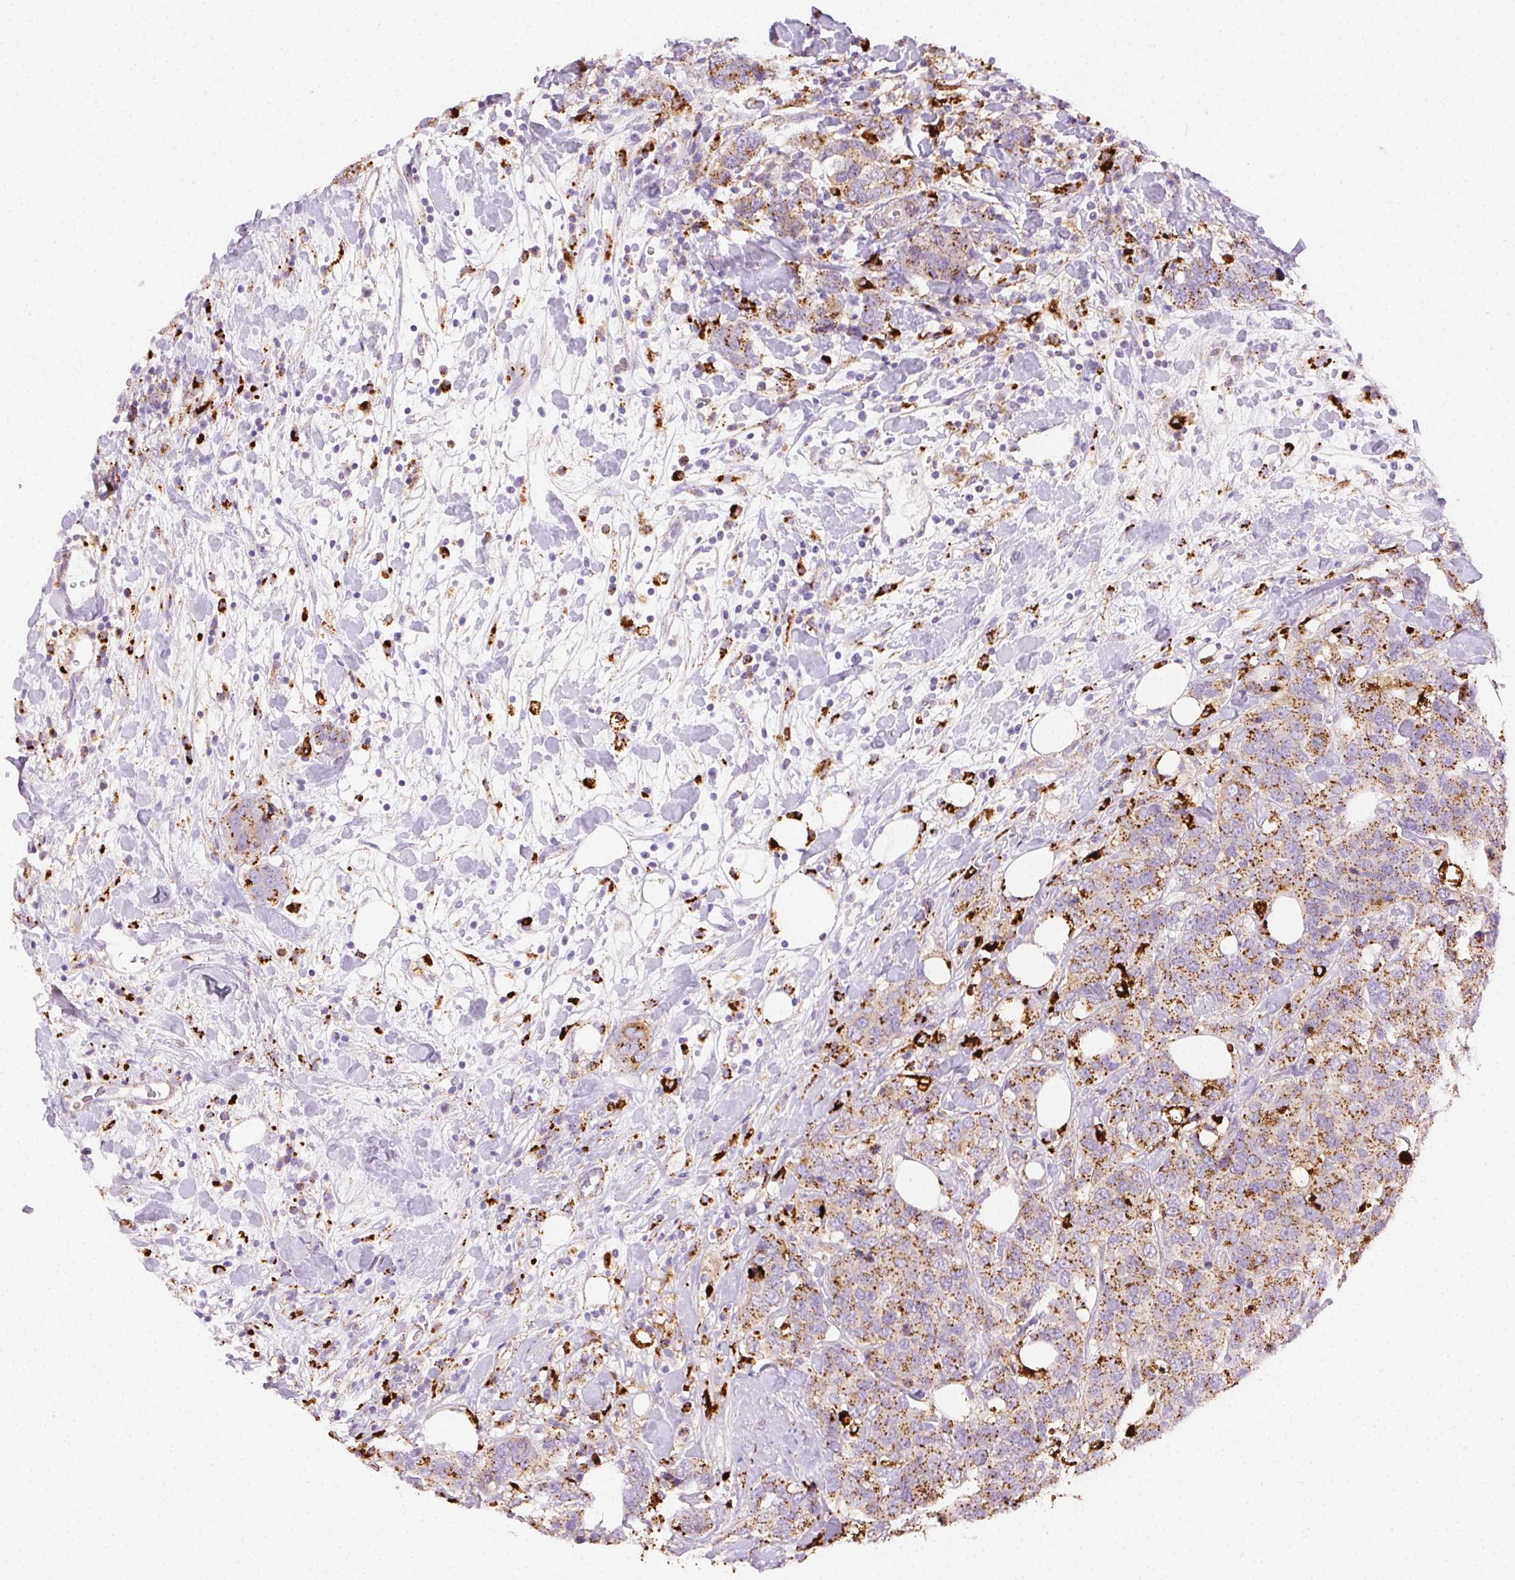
{"staining": {"intensity": "moderate", "quantity": ">75%", "location": "cytoplasmic/membranous"}, "tissue": "breast cancer", "cell_type": "Tumor cells", "image_type": "cancer", "snomed": [{"axis": "morphology", "description": "Lobular carcinoma"}, {"axis": "topography", "description": "Breast"}], "caption": "The micrograph displays immunohistochemical staining of breast cancer (lobular carcinoma). There is moderate cytoplasmic/membranous expression is appreciated in approximately >75% of tumor cells.", "gene": "SCPEP1", "patient": {"sex": "female", "age": 59}}